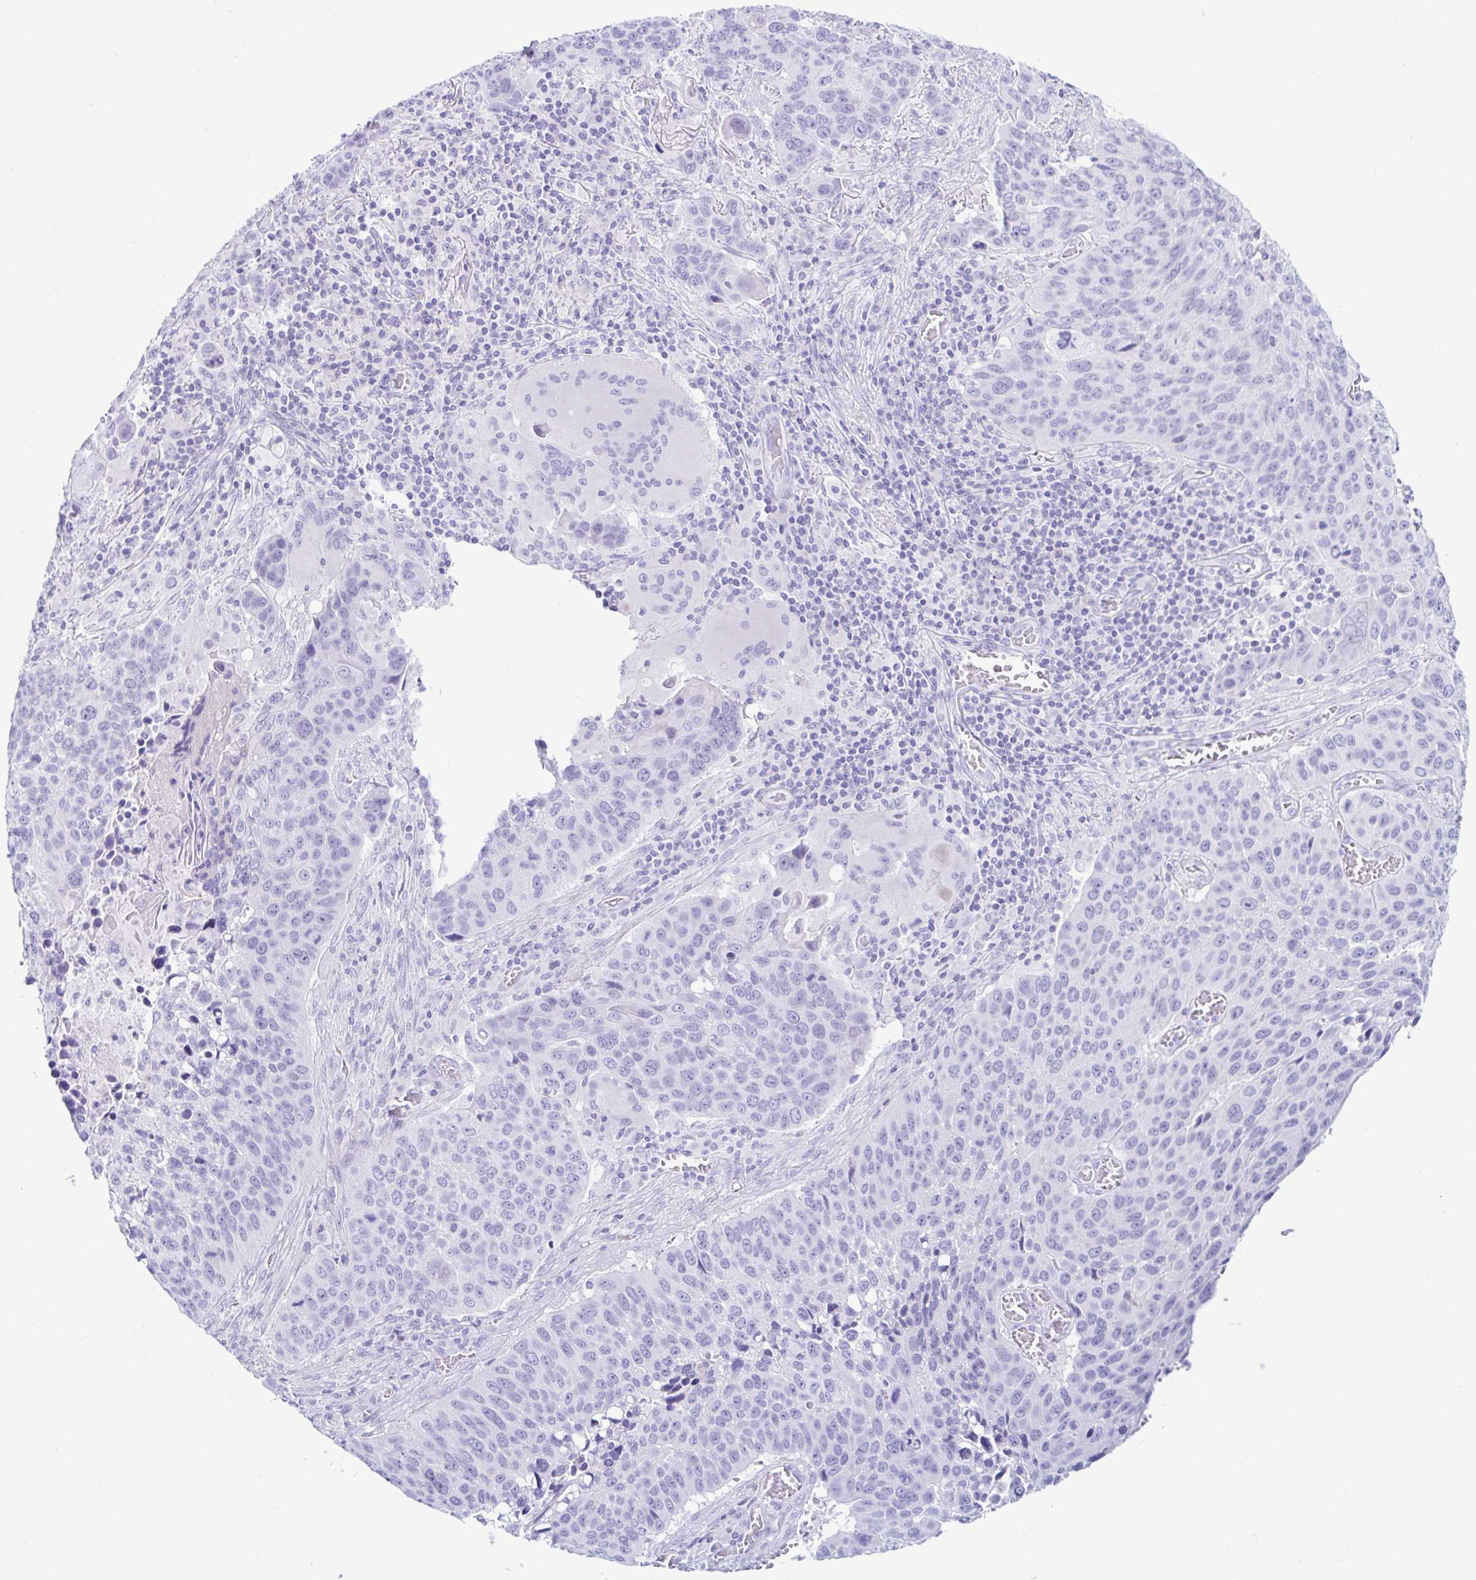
{"staining": {"intensity": "negative", "quantity": "none", "location": "none"}, "tissue": "lung cancer", "cell_type": "Tumor cells", "image_type": "cancer", "snomed": [{"axis": "morphology", "description": "Squamous cell carcinoma, NOS"}, {"axis": "topography", "description": "Lung"}], "caption": "This is a micrograph of immunohistochemistry (IHC) staining of lung squamous cell carcinoma, which shows no expression in tumor cells.", "gene": "BEST1", "patient": {"sex": "male", "age": 68}}